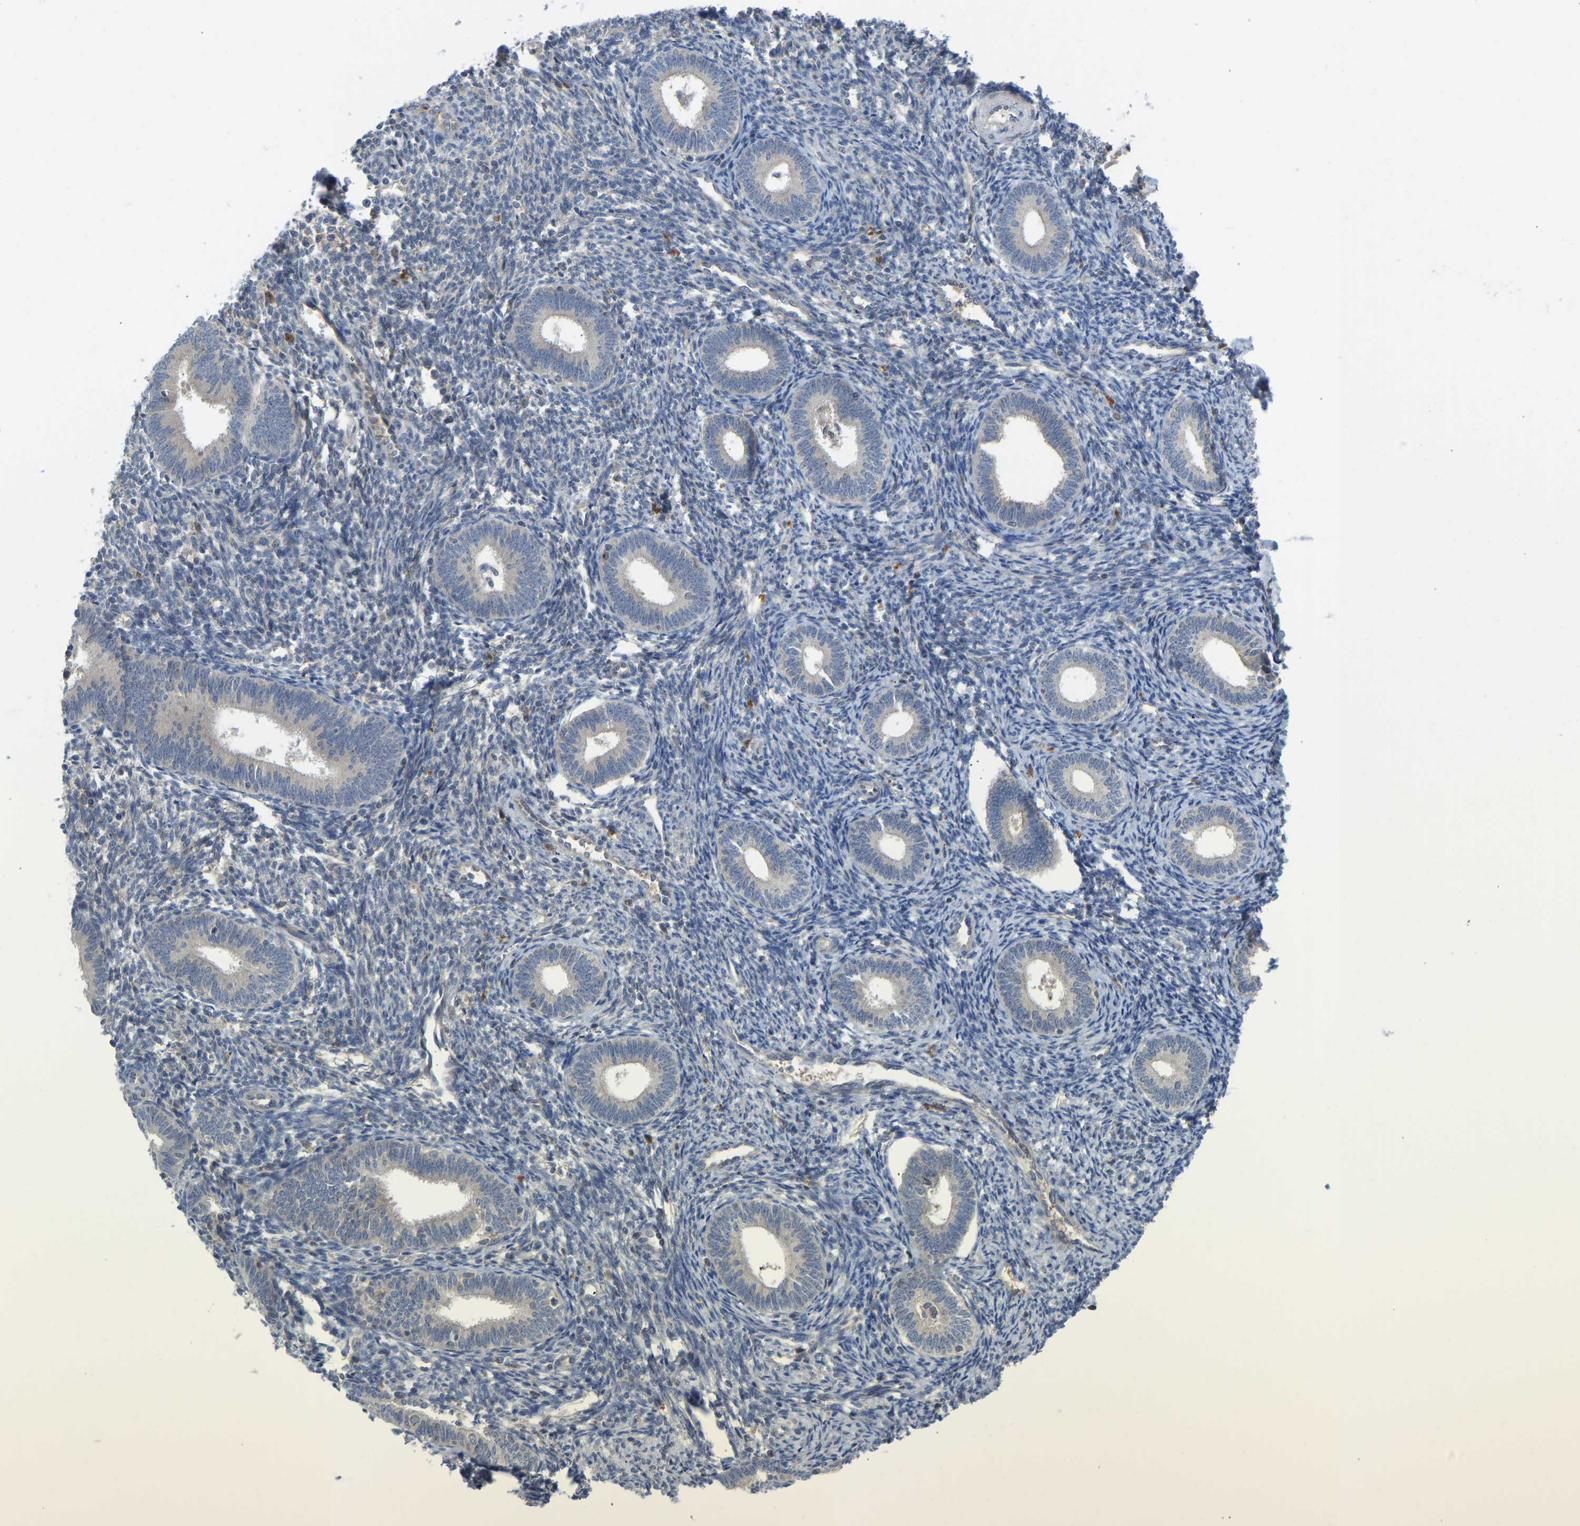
{"staining": {"intensity": "weak", "quantity": "<25%", "location": "cytoplasmic/membranous"}, "tissue": "endometrium", "cell_type": "Cells in endometrial stroma", "image_type": "normal", "snomed": [{"axis": "morphology", "description": "Normal tissue, NOS"}, {"axis": "topography", "description": "Endometrium"}], "caption": "There is no significant positivity in cells in endometrial stroma of endometrium. (DAB (3,3'-diaminobenzidine) immunohistochemistry, high magnification).", "gene": "ZNF251", "patient": {"sex": "female", "age": 41}}